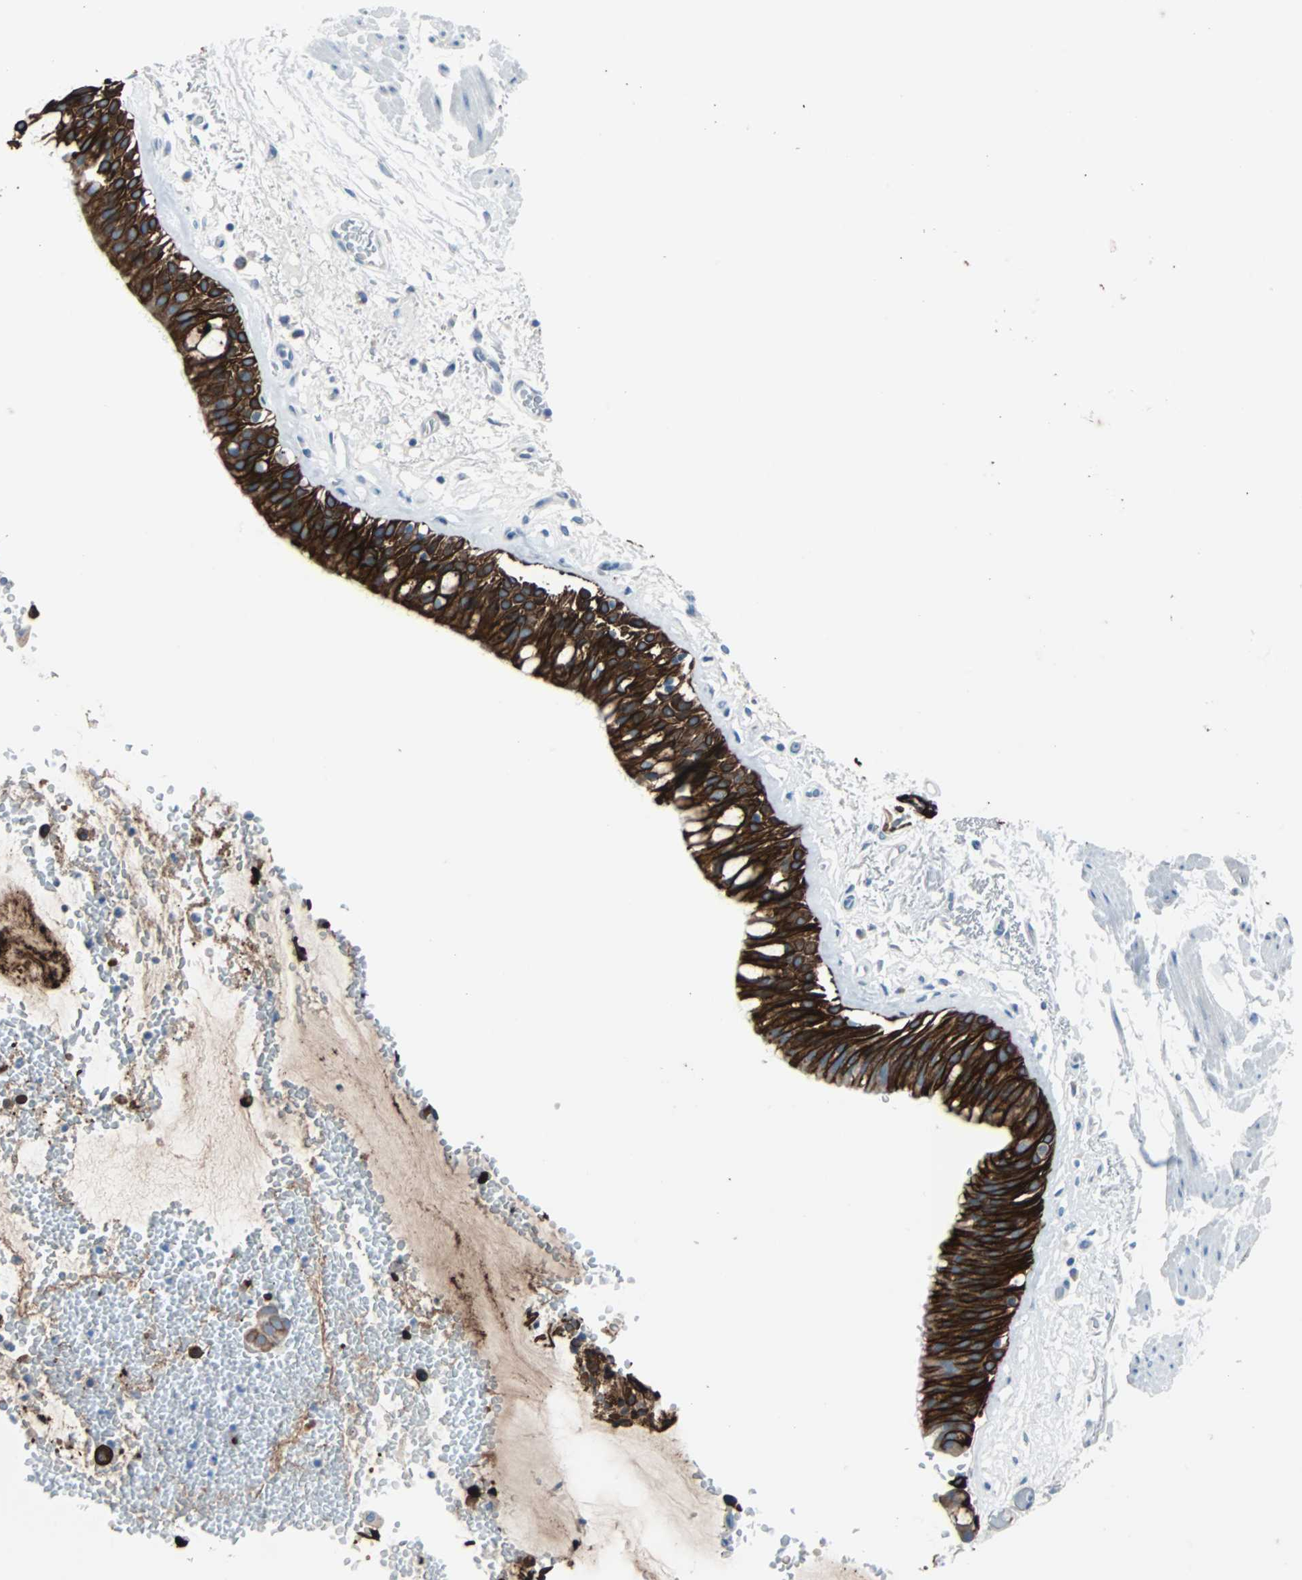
{"staining": {"intensity": "strong", "quantity": ">75%", "location": "cytoplasmic/membranous"}, "tissue": "bronchus", "cell_type": "Respiratory epithelial cells", "image_type": "normal", "snomed": [{"axis": "morphology", "description": "Normal tissue, NOS"}, {"axis": "topography", "description": "Bronchus"}], "caption": "Immunohistochemistry of unremarkable bronchus reveals high levels of strong cytoplasmic/membranous staining in about >75% of respiratory epithelial cells.", "gene": "KRT7", "patient": {"sex": "male", "age": 66}}